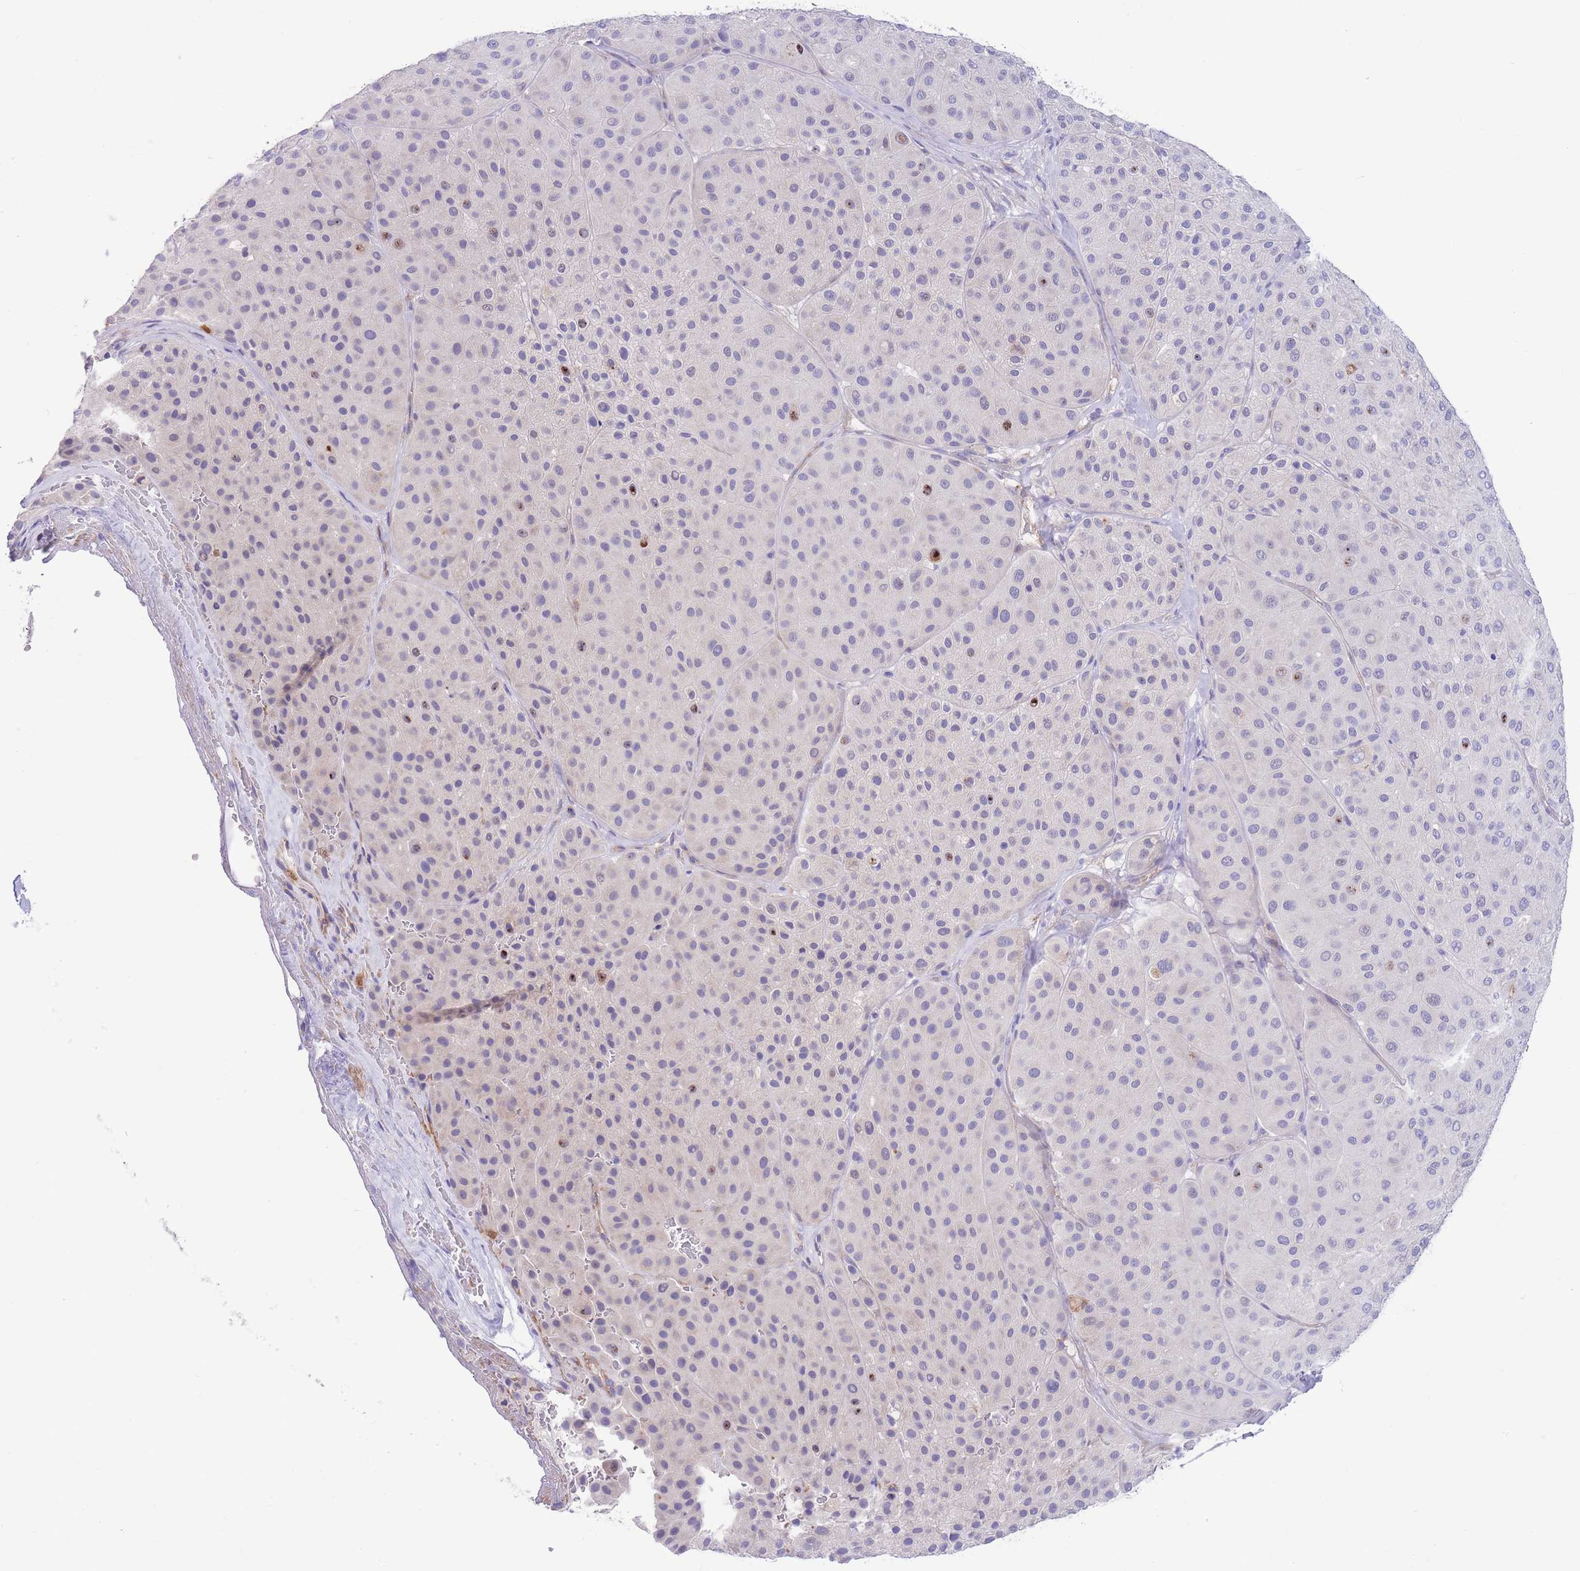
{"staining": {"intensity": "negative", "quantity": "none", "location": "none"}, "tissue": "melanoma", "cell_type": "Tumor cells", "image_type": "cancer", "snomed": [{"axis": "morphology", "description": "Malignant melanoma, Metastatic site"}, {"axis": "topography", "description": "Smooth muscle"}], "caption": "A high-resolution histopathology image shows IHC staining of melanoma, which shows no significant expression in tumor cells.", "gene": "DET1", "patient": {"sex": "male", "age": 41}}